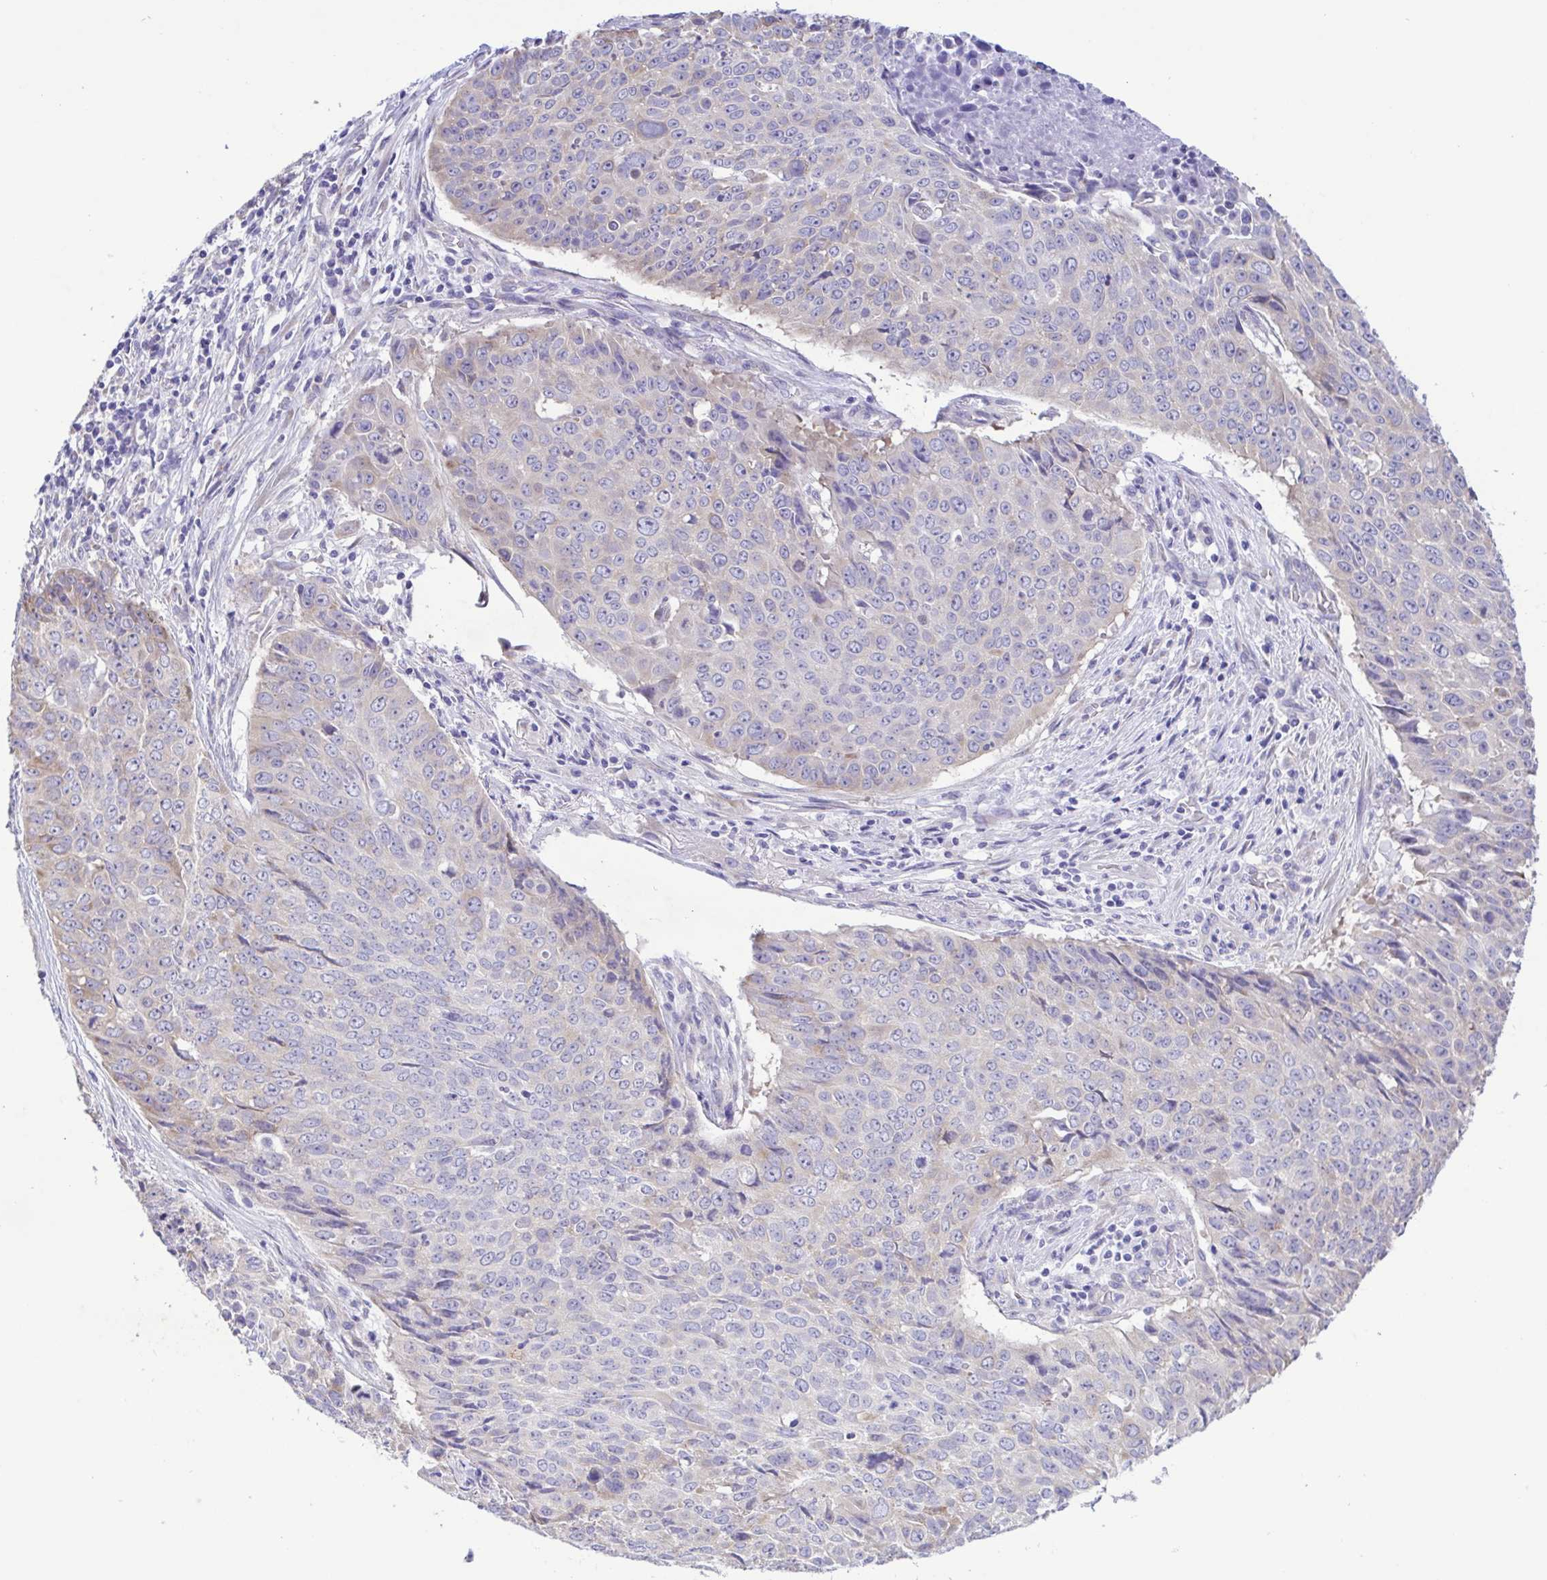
{"staining": {"intensity": "negative", "quantity": "none", "location": "none"}, "tissue": "lung cancer", "cell_type": "Tumor cells", "image_type": "cancer", "snomed": [{"axis": "morphology", "description": "Normal tissue, NOS"}, {"axis": "morphology", "description": "Squamous cell carcinoma, NOS"}, {"axis": "topography", "description": "Bronchus"}, {"axis": "topography", "description": "Lung"}], "caption": "This is an IHC photomicrograph of lung squamous cell carcinoma. There is no staining in tumor cells.", "gene": "TNNI3", "patient": {"sex": "male", "age": 64}}